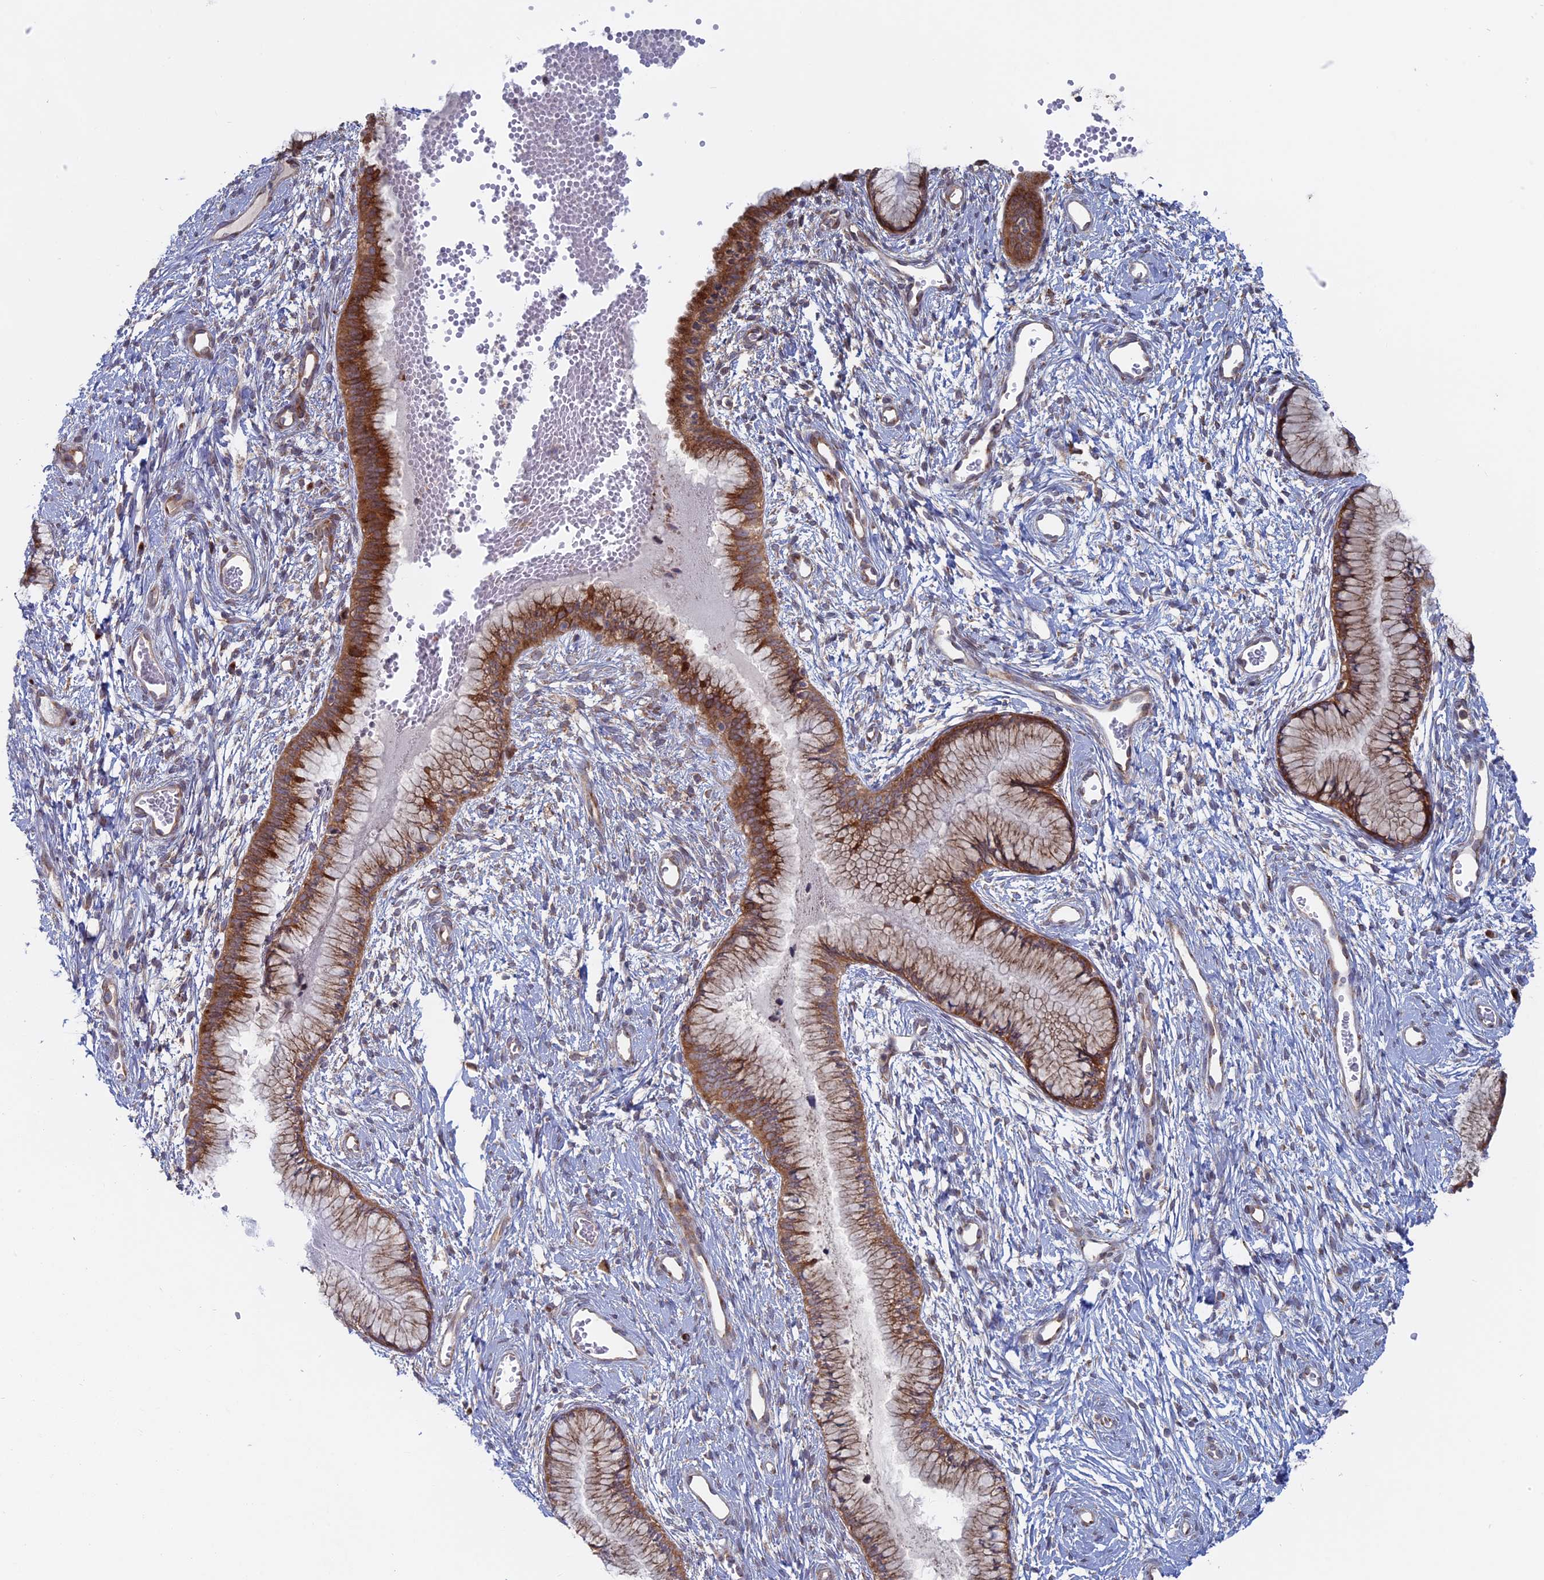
{"staining": {"intensity": "strong", "quantity": ">75%", "location": "cytoplasmic/membranous"}, "tissue": "cervix", "cell_type": "Glandular cells", "image_type": "normal", "snomed": [{"axis": "morphology", "description": "Normal tissue, NOS"}, {"axis": "topography", "description": "Cervix"}], "caption": "Protein expression analysis of normal human cervix reveals strong cytoplasmic/membranous expression in approximately >75% of glandular cells.", "gene": "TBC1D30", "patient": {"sex": "female", "age": 42}}